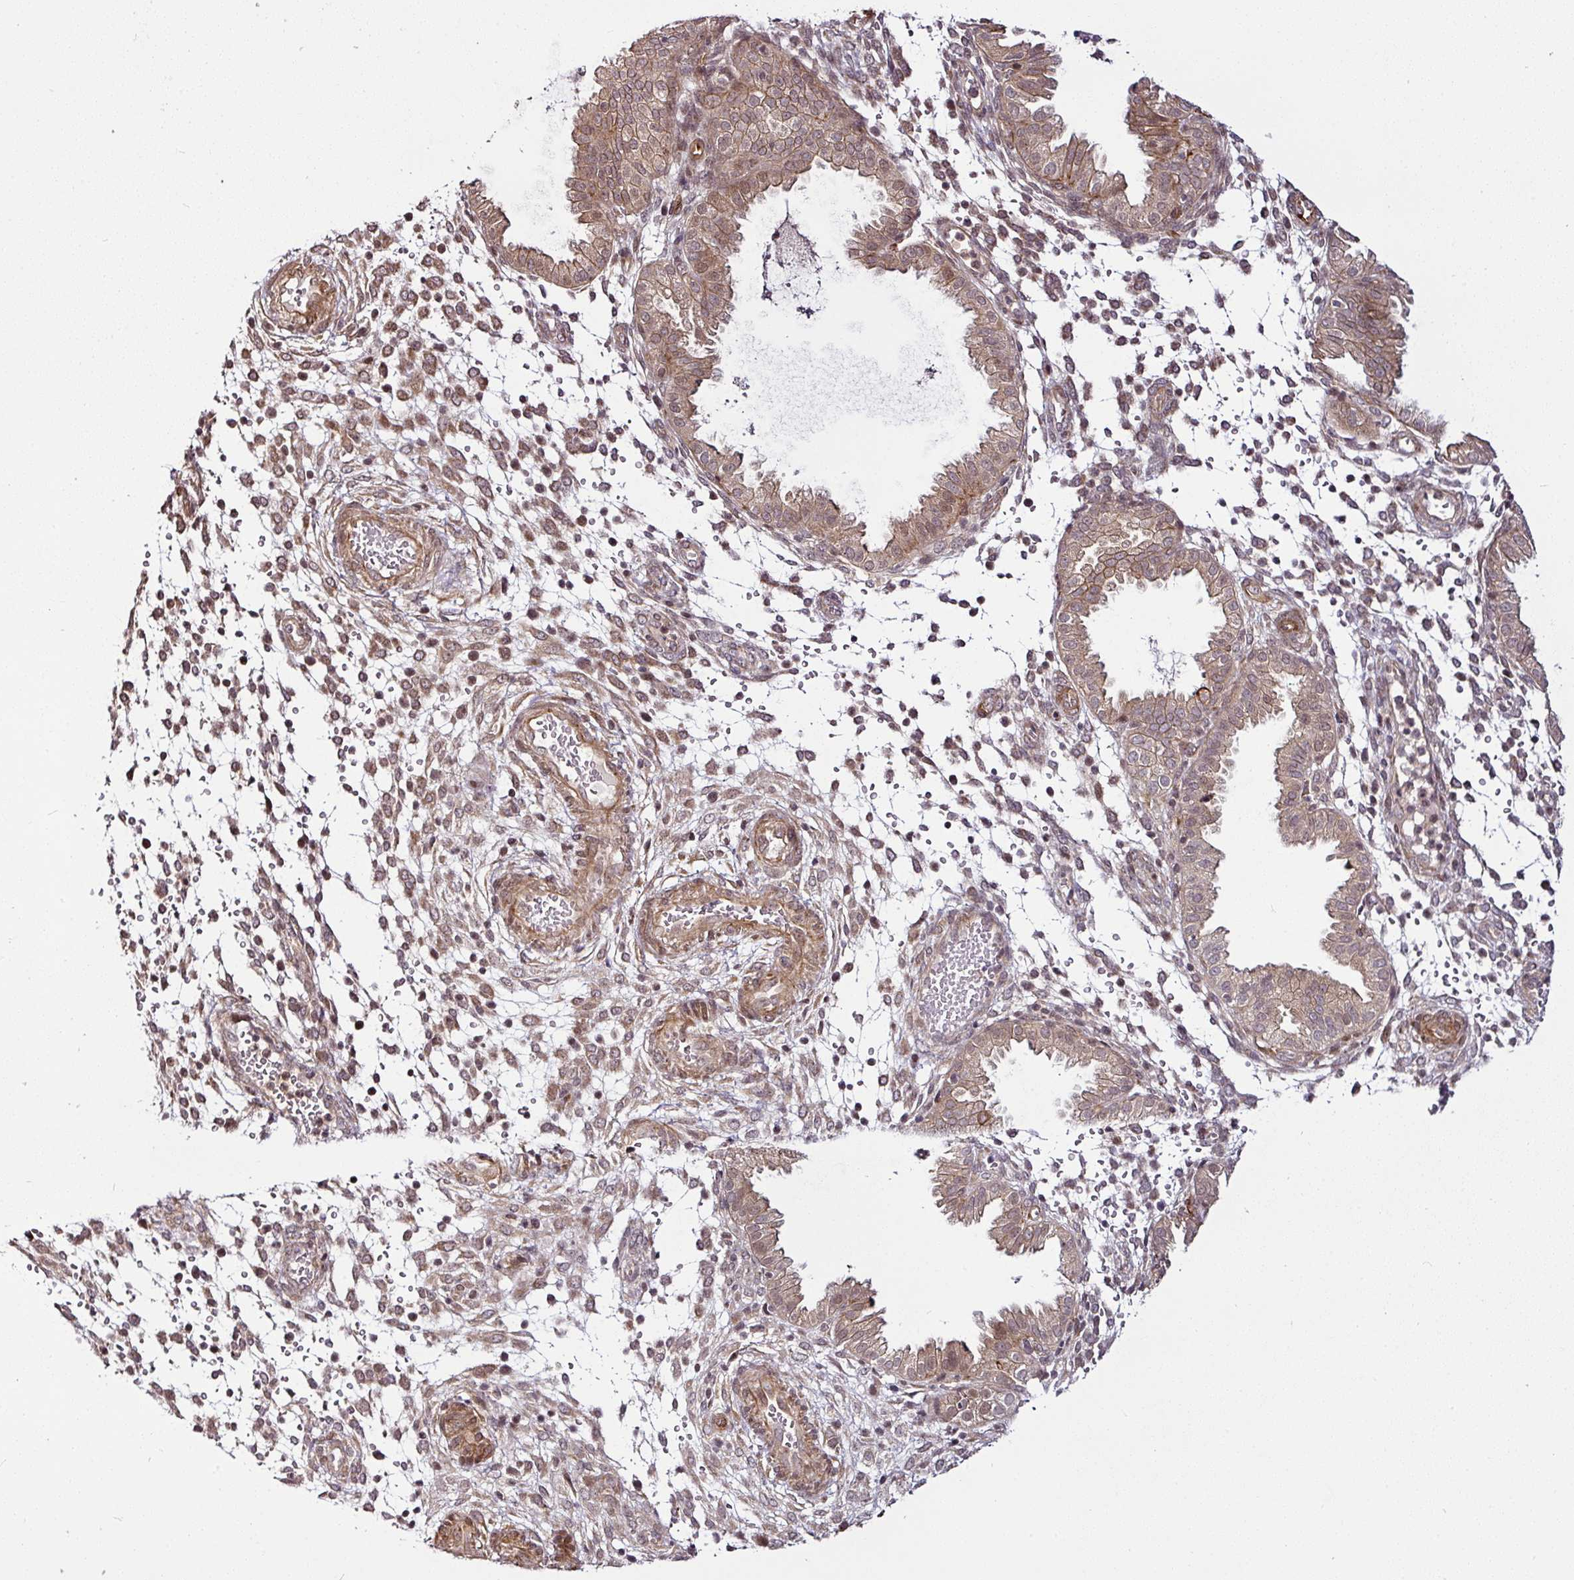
{"staining": {"intensity": "moderate", "quantity": "25%-75%", "location": "cytoplasmic/membranous"}, "tissue": "endometrium", "cell_type": "Cells in endometrial stroma", "image_type": "normal", "snomed": [{"axis": "morphology", "description": "Normal tissue, NOS"}, {"axis": "topography", "description": "Endometrium"}], "caption": "Cells in endometrial stroma show moderate cytoplasmic/membranous staining in about 25%-75% of cells in unremarkable endometrium.", "gene": "DCAF13", "patient": {"sex": "female", "age": 33}}